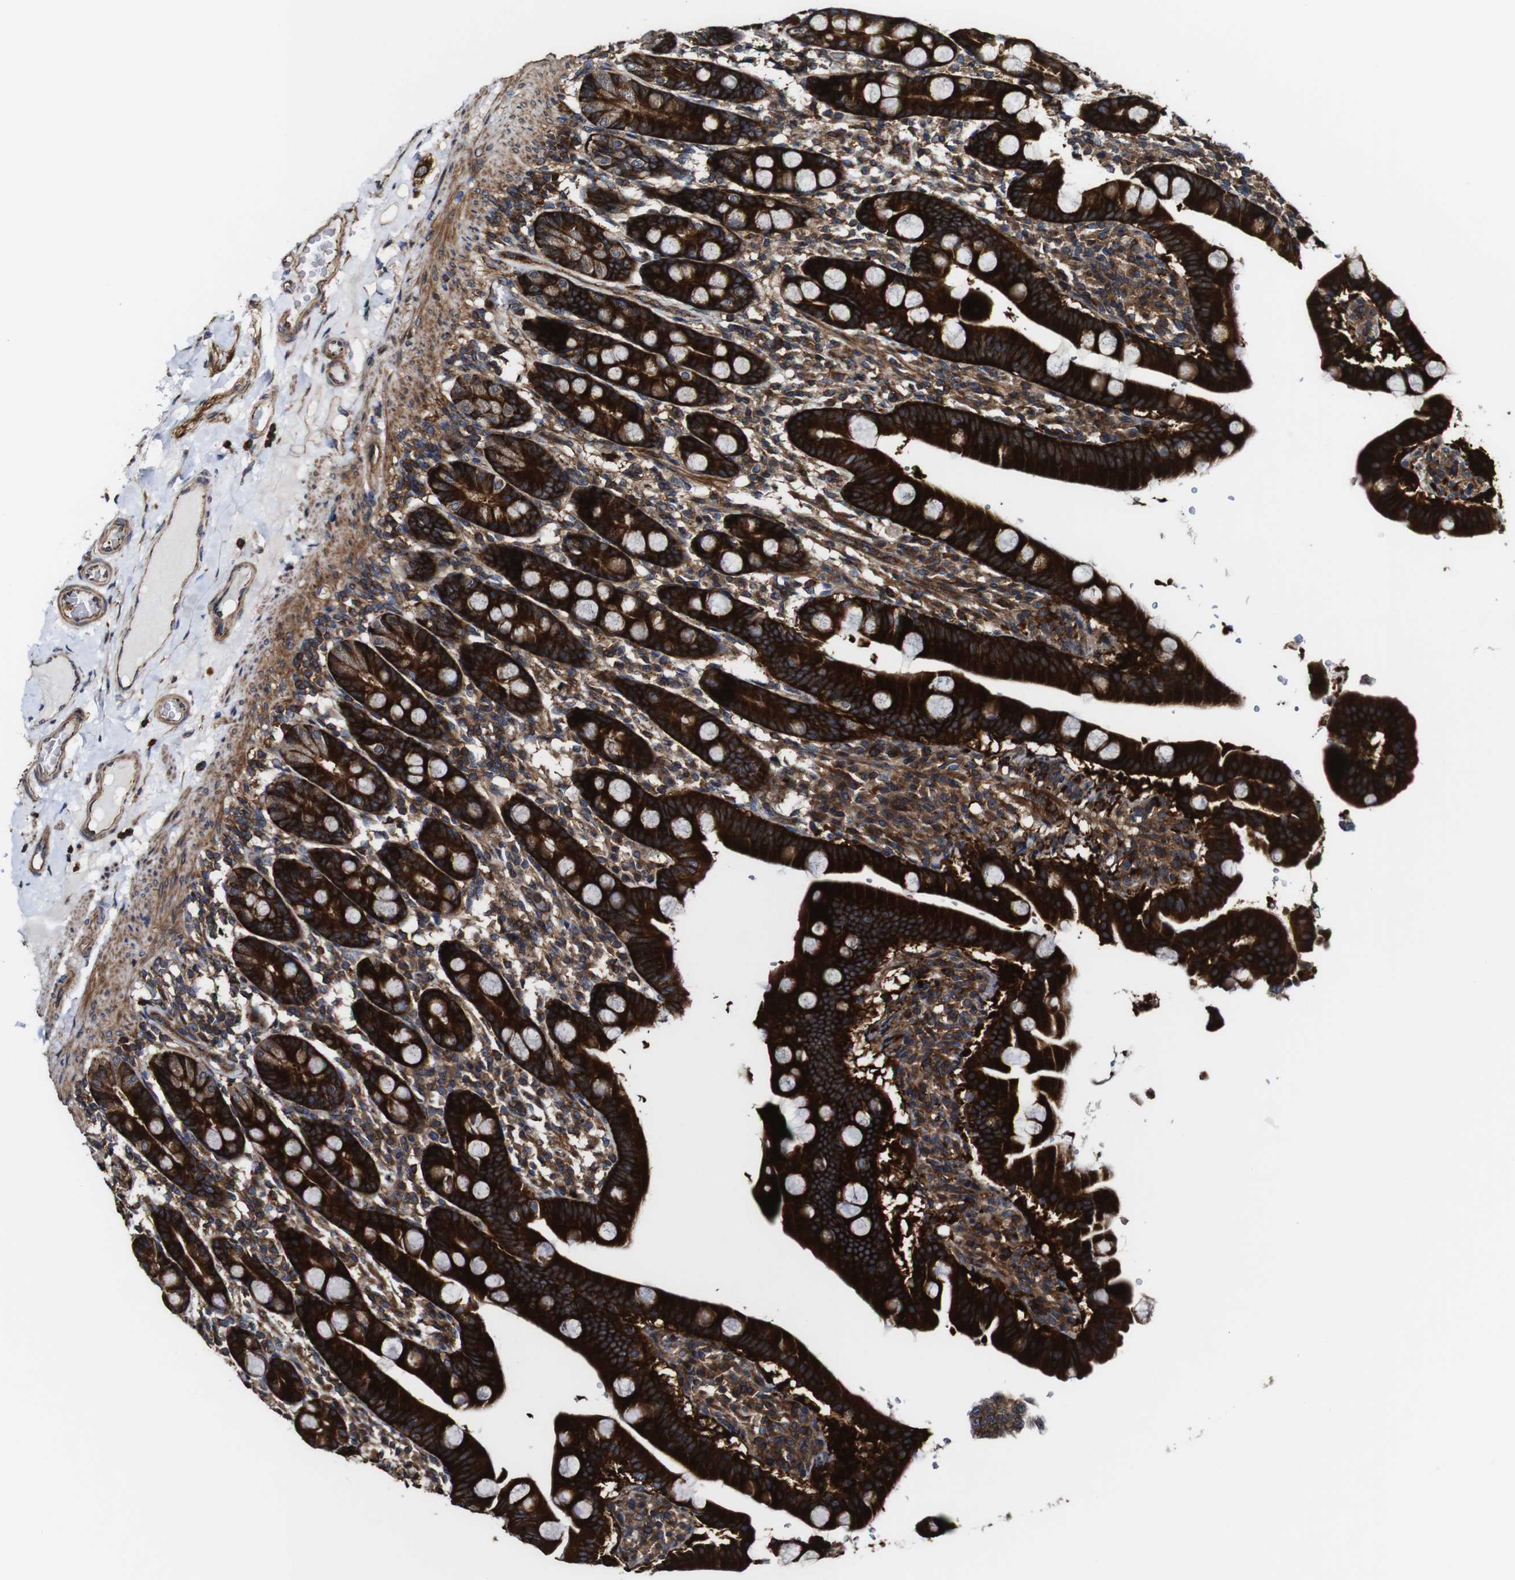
{"staining": {"intensity": "strong", "quantity": ">75%", "location": "cytoplasmic/membranous"}, "tissue": "duodenum", "cell_type": "Glandular cells", "image_type": "normal", "snomed": [{"axis": "morphology", "description": "Normal tissue, NOS"}, {"axis": "topography", "description": "Duodenum"}], "caption": "A brown stain labels strong cytoplasmic/membranous positivity of a protein in glandular cells of normal duodenum.", "gene": "TNIK", "patient": {"sex": "male", "age": 50}}